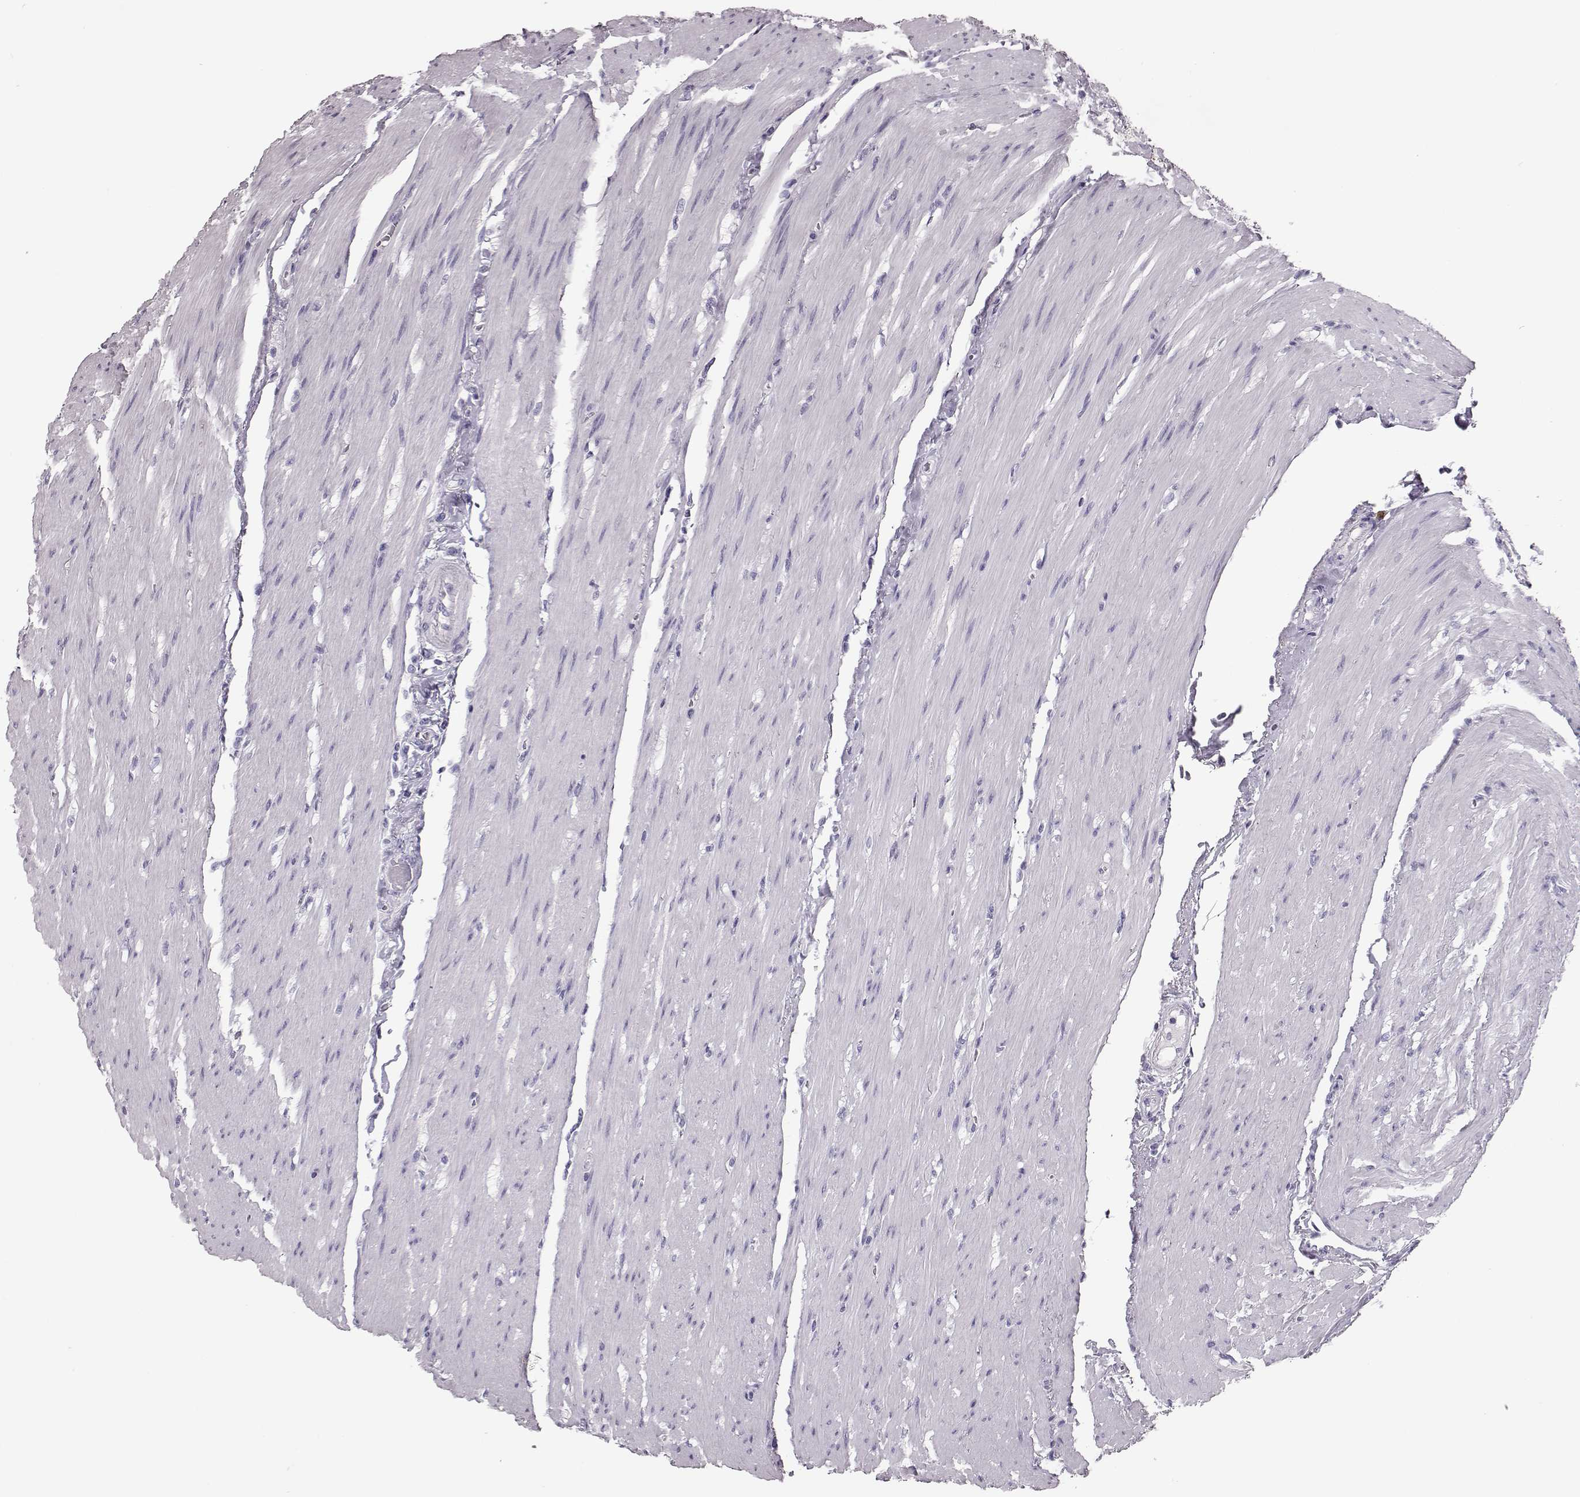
{"staining": {"intensity": "negative", "quantity": "none", "location": "none"}, "tissue": "colon", "cell_type": "Endothelial cells", "image_type": "normal", "snomed": [{"axis": "morphology", "description": "Normal tissue, NOS"}, {"axis": "topography", "description": "Colon"}], "caption": "IHC photomicrograph of benign colon: human colon stained with DAB (3,3'-diaminobenzidine) demonstrates no significant protein positivity in endothelial cells. The staining is performed using DAB (3,3'-diaminobenzidine) brown chromogen with nuclei counter-stained in using hematoxylin.", "gene": "NPTXR", "patient": {"sex": "female", "age": 65}}